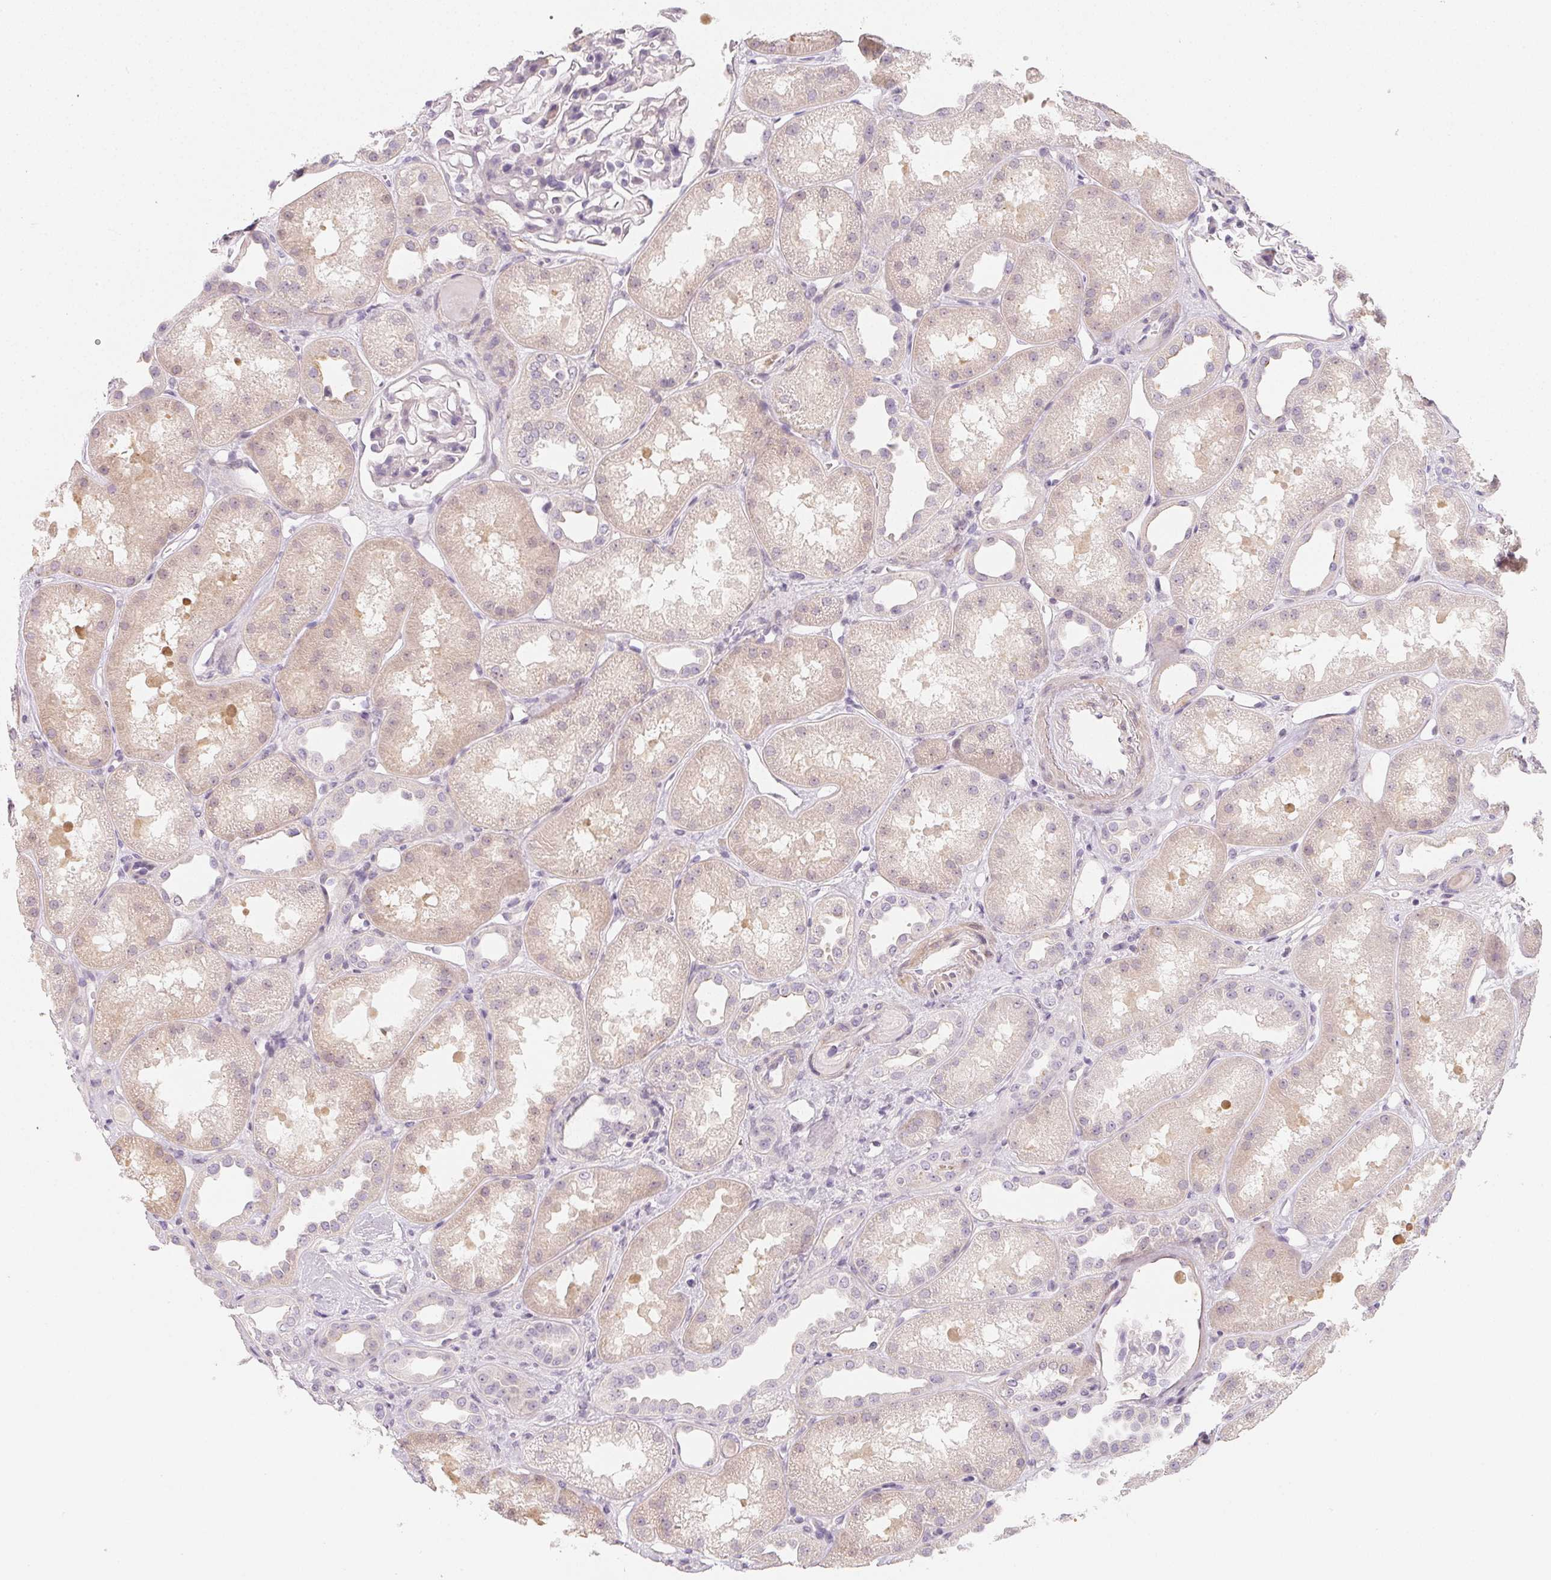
{"staining": {"intensity": "negative", "quantity": "none", "location": "none"}, "tissue": "kidney", "cell_type": "Cells in glomeruli", "image_type": "normal", "snomed": [{"axis": "morphology", "description": "Normal tissue, NOS"}, {"axis": "topography", "description": "Kidney"}], "caption": "Immunohistochemistry of benign kidney shows no positivity in cells in glomeruli. (DAB immunohistochemistry (IHC) with hematoxylin counter stain).", "gene": "LRRC23", "patient": {"sex": "male", "age": 61}}